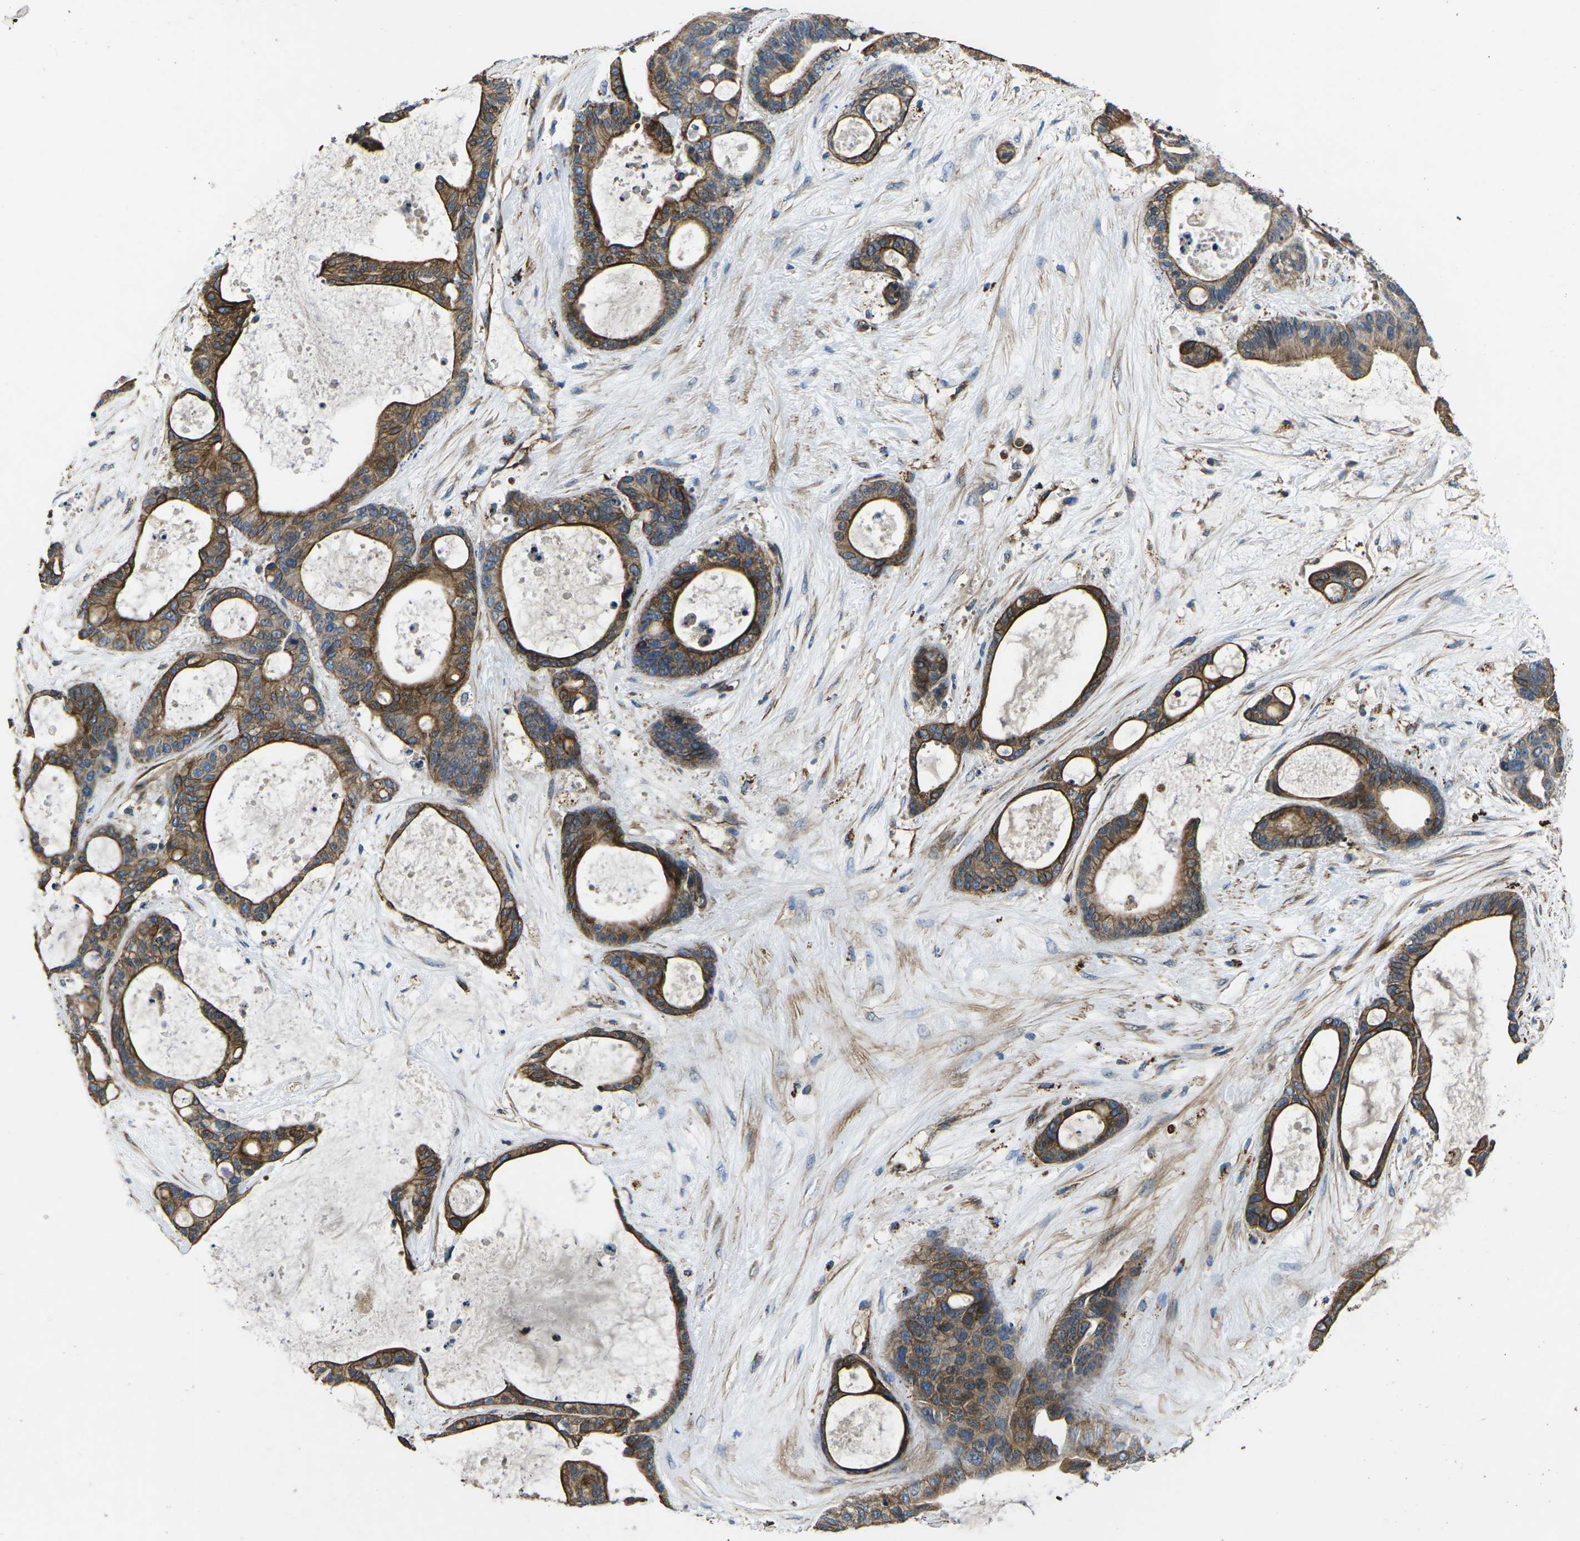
{"staining": {"intensity": "strong", "quantity": ">75%", "location": "cytoplasmic/membranous"}, "tissue": "liver cancer", "cell_type": "Tumor cells", "image_type": "cancer", "snomed": [{"axis": "morphology", "description": "Cholangiocarcinoma"}, {"axis": "topography", "description": "Liver"}], "caption": "Strong cytoplasmic/membranous expression is seen in approximately >75% of tumor cells in liver cancer (cholangiocarcinoma).", "gene": "KCNJ15", "patient": {"sex": "female", "age": 73}}